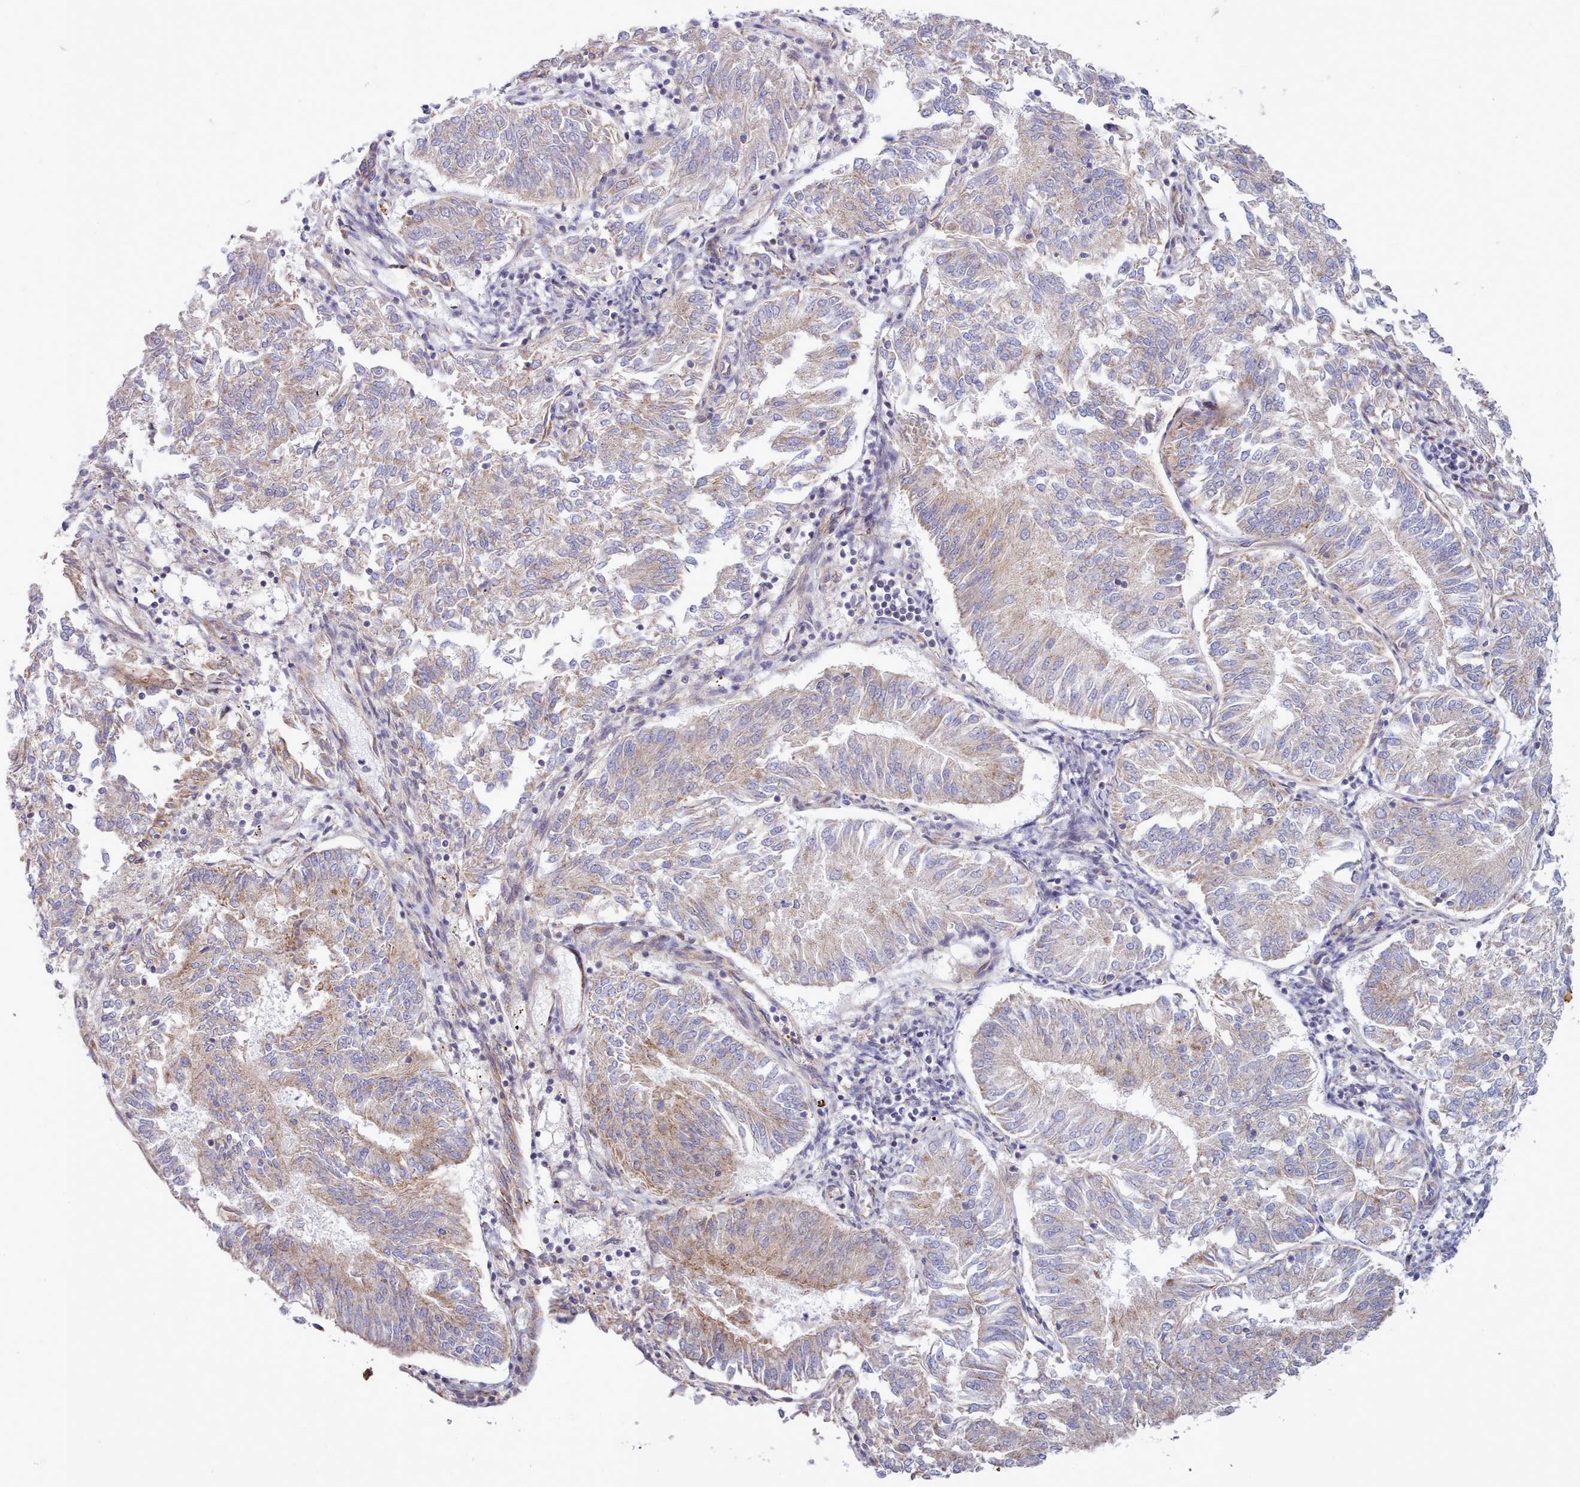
{"staining": {"intensity": "moderate", "quantity": "25%-75%", "location": "cytoplasmic/membranous"}, "tissue": "endometrial cancer", "cell_type": "Tumor cells", "image_type": "cancer", "snomed": [{"axis": "morphology", "description": "Adenocarcinoma, NOS"}, {"axis": "topography", "description": "Endometrium"}], "caption": "High-magnification brightfield microscopy of adenocarcinoma (endometrial) stained with DAB (brown) and counterstained with hematoxylin (blue). tumor cells exhibit moderate cytoplasmic/membranous staining is seen in about25%-75% of cells. Using DAB (brown) and hematoxylin (blue) stains, captured at high magnification using brightfield microscopy.", "gene": "MRPL21", "patient": {"sex": "female", "age": 58}}